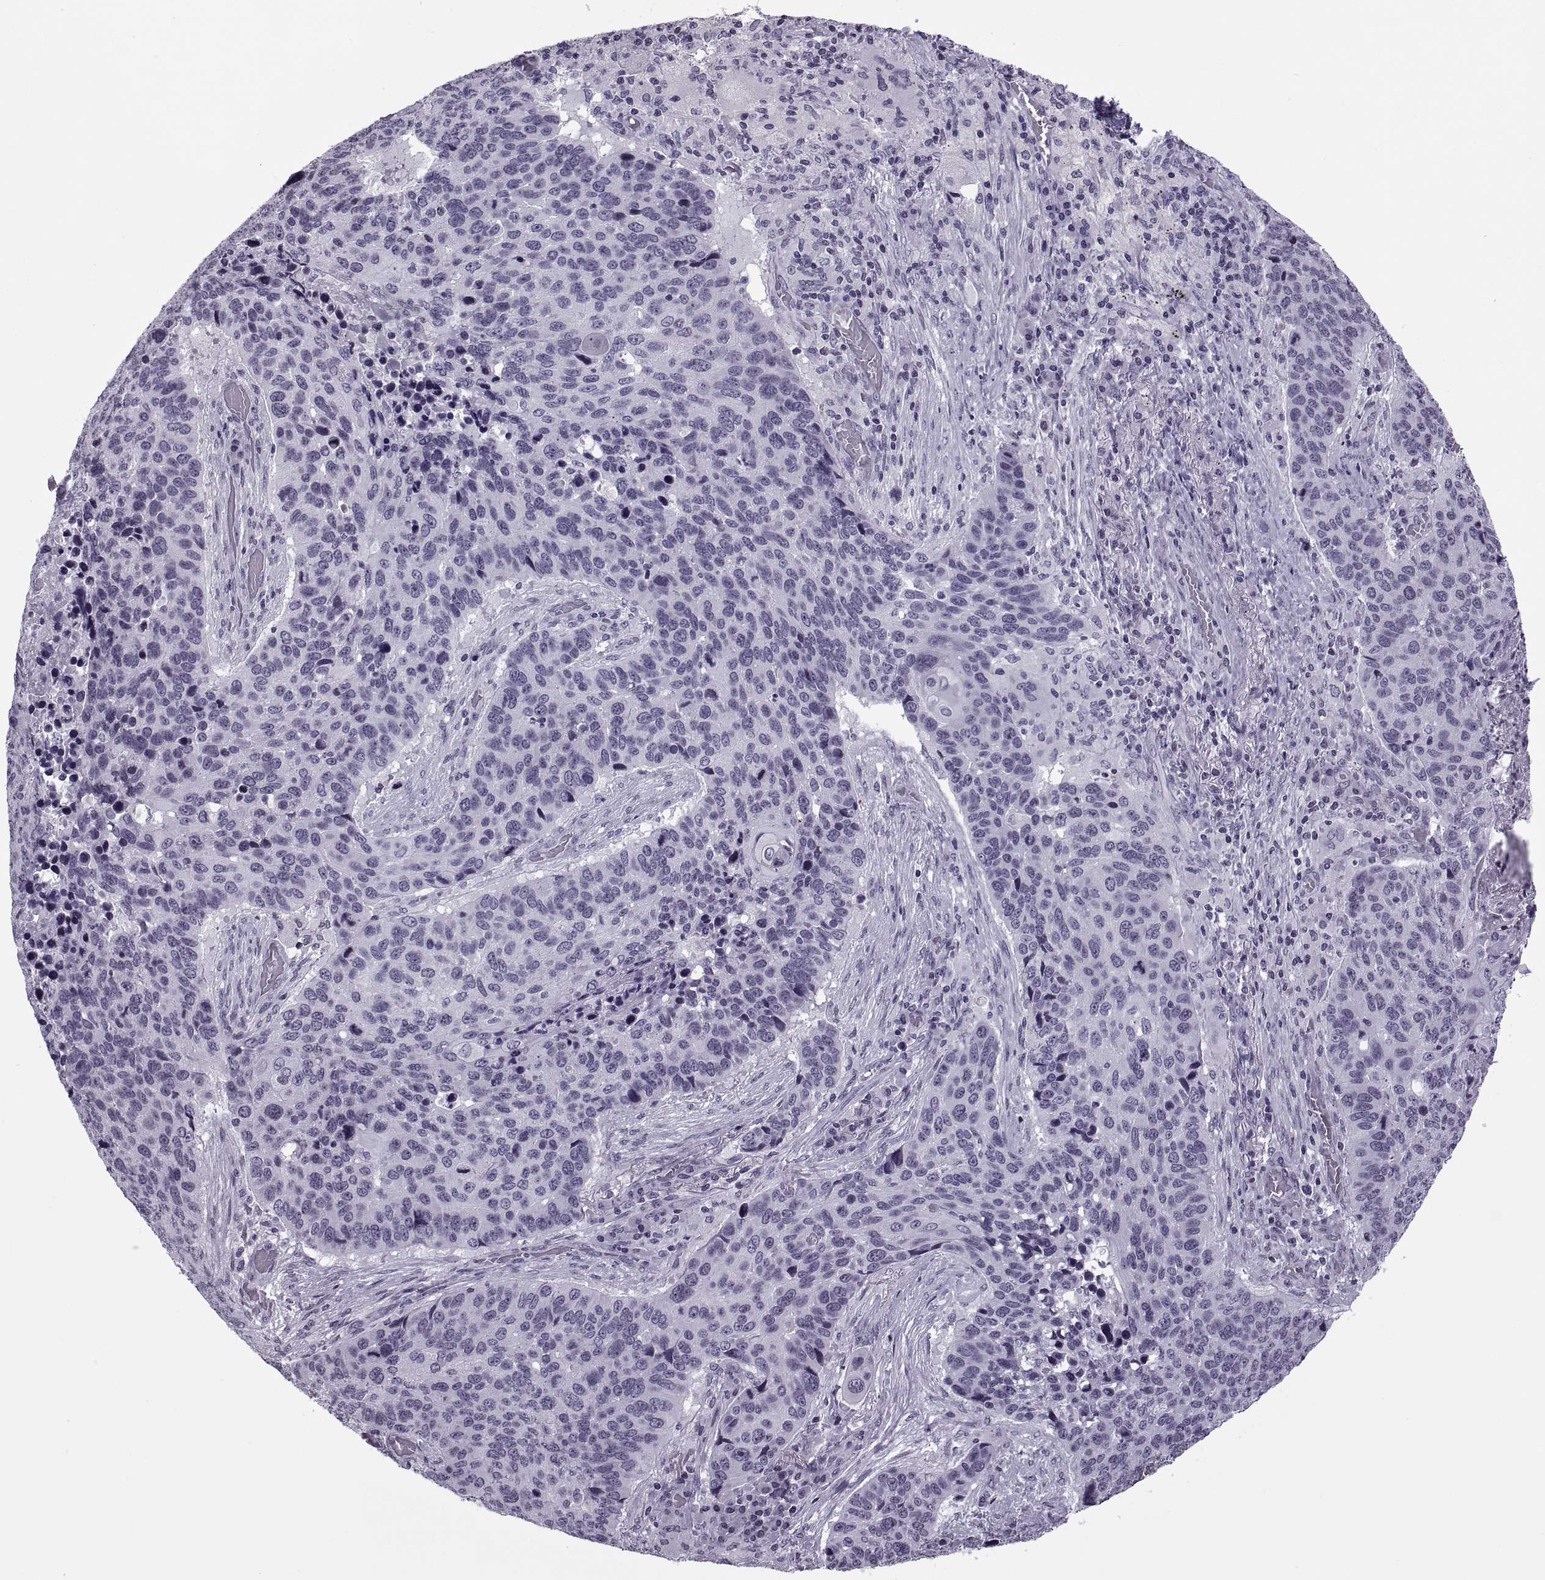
{"staining": {"intensity": "negative", "quantity": "none", "location": "none"}, "tissue": "lung cancer", "cell_type": "Tumor cells", "image_type": "cancer", "snomed": [{"axis": "morphology", "description": "Squamous cell carcinoma, NOS"}, {"axis": "topography", "description": "Lung"}], "caption": "Squamous cell carcinoma (lung) was stained to show a protein in brown. There is no significant expression in tumor cells.", "gene": "H1-8", "patient": {"sex": "male", "age": 68}}